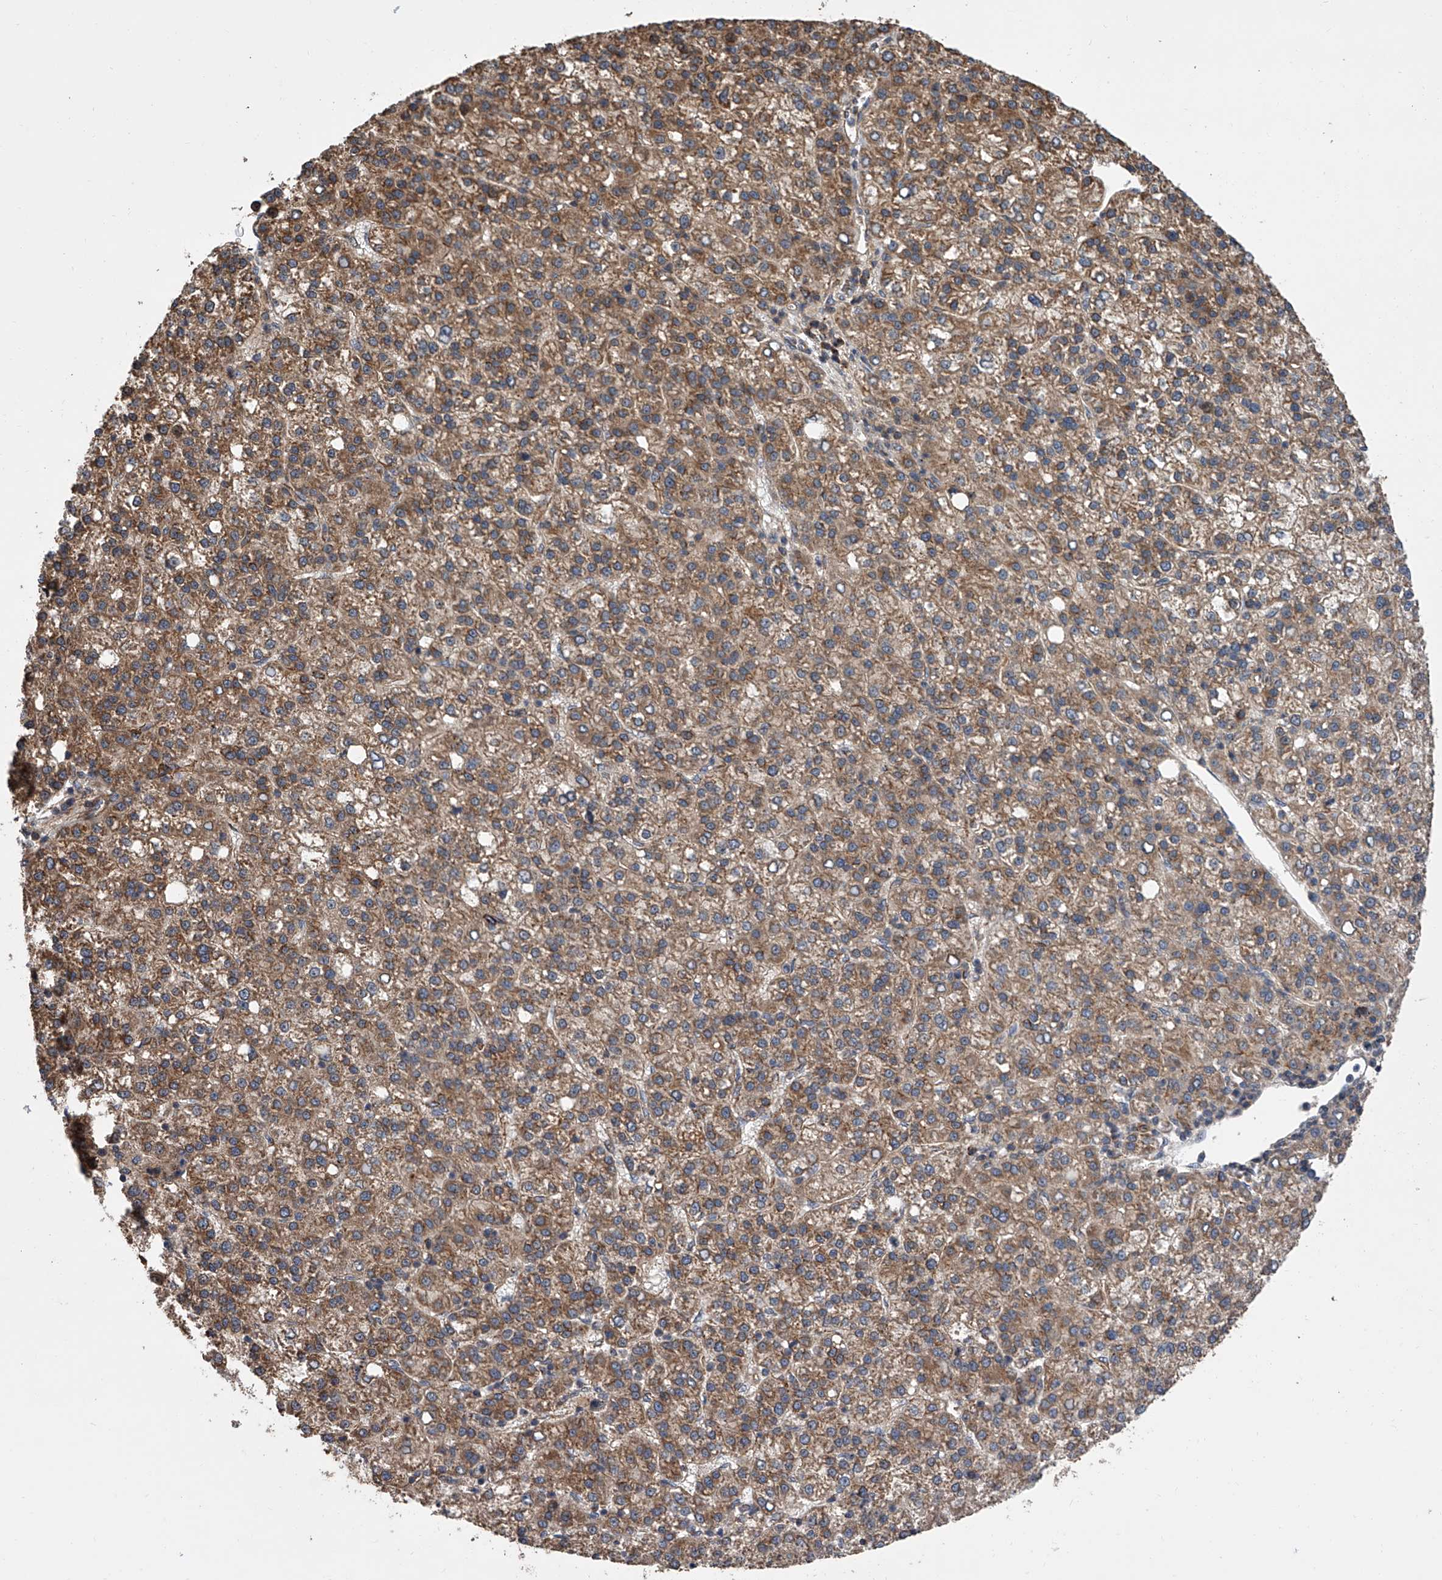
{"staining": {"intensity": "moderate", "quantity": ">75%", "location": "cytoplasmic/membranous"}, "tissue": "liver cancer", "cell_type": "Tumor cells", "image_type": "cancer", "snomed": [{"axis": "morphology", "description": "Carcinoma, Hepatocellular, NOS"}, {"axis": "topography", "description": "Liver"}], "caption": "Protein staining of liver cancer (hepatocellular carcinoma) tissue demonstrates moderate cytoplasmic/membranous staining in approximately >75% of tumor cells.", "gene": "USP47", "patient": {"sex": "female", "age": 58}}